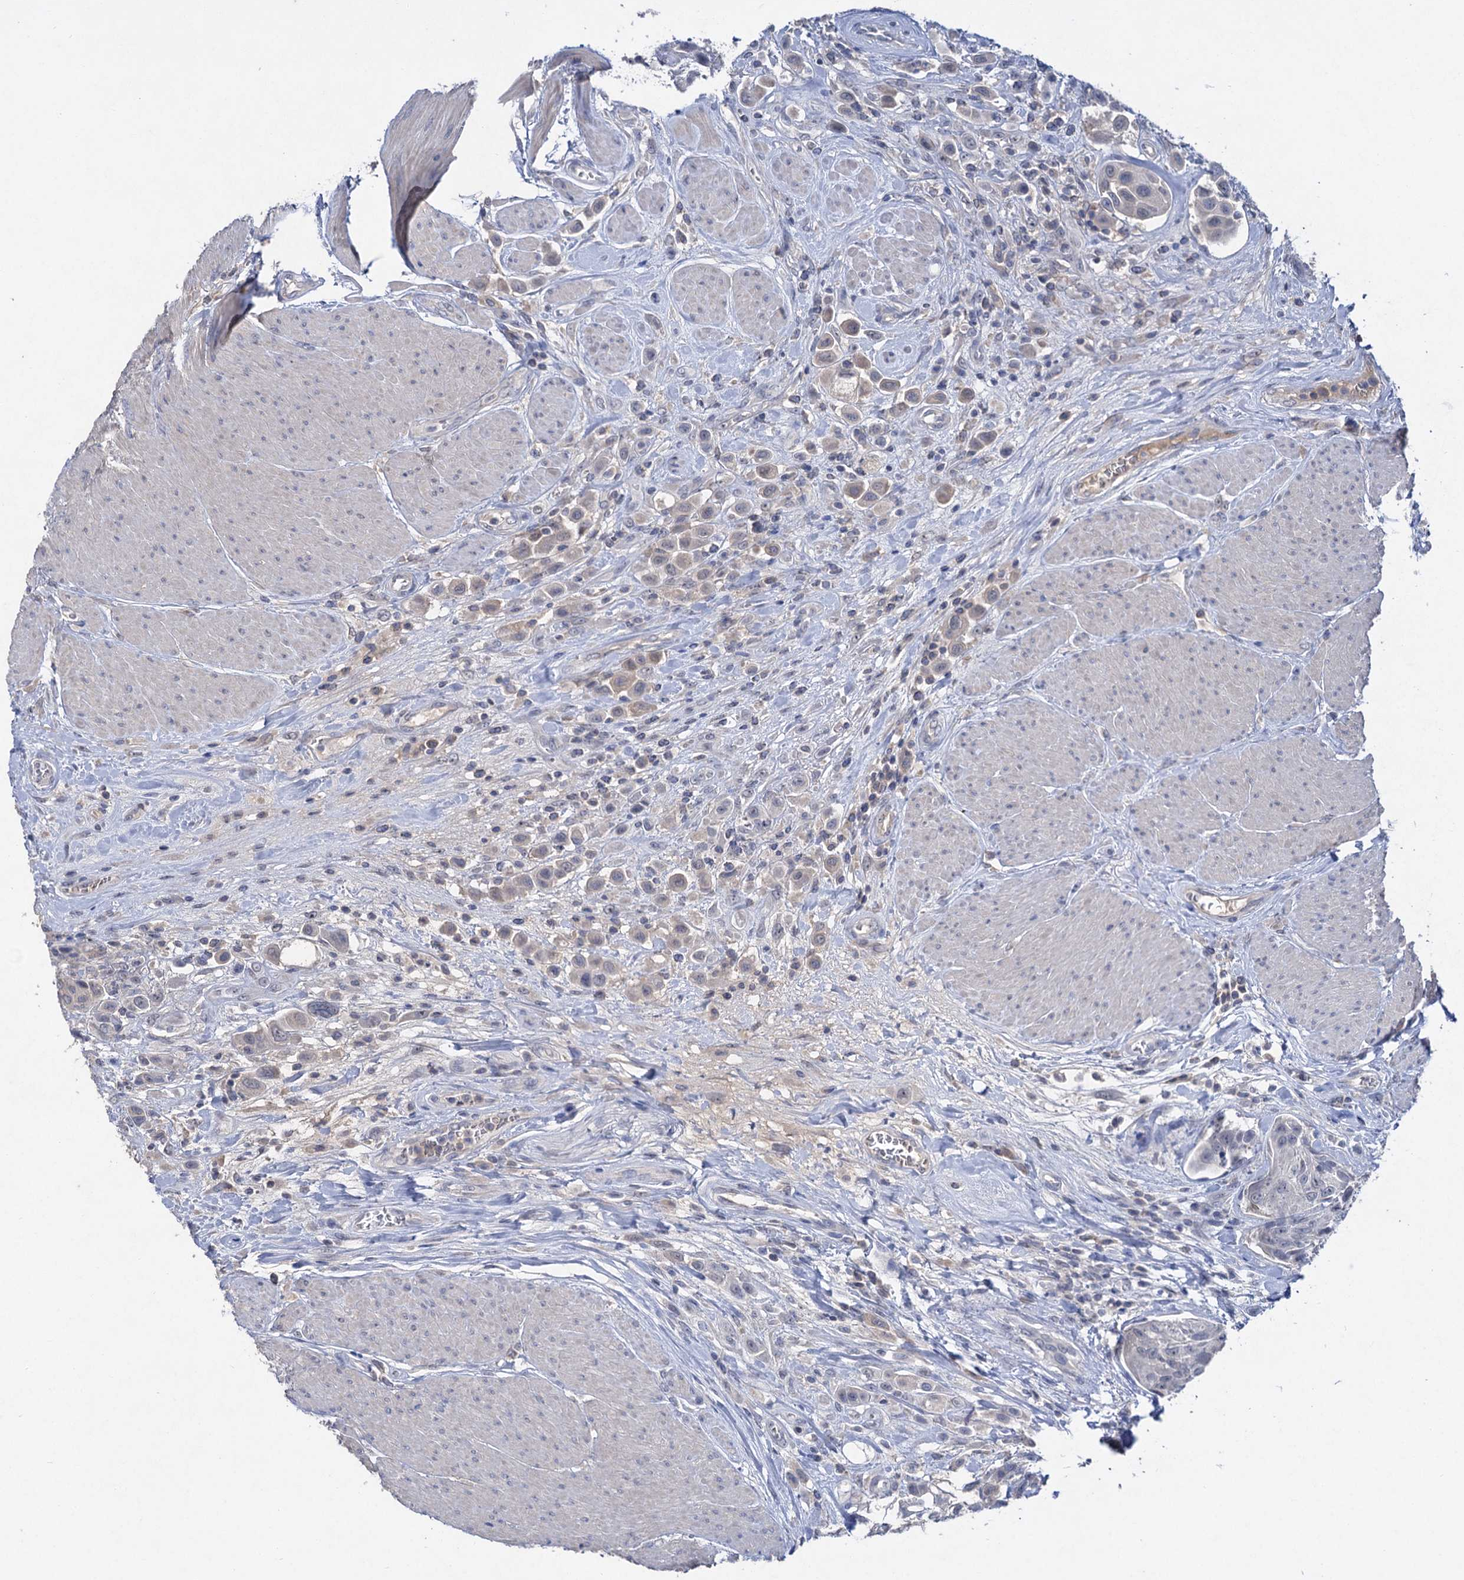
{"staining": {"intensity": "negative", "quantity": "none", "location": "none"}, "tissue": "urothelial cancer", "cell_type": "Tumor cells", "image_type": "cancer", "snomed": [{"axis": "morphology", "description": "Urothelial carcinoma, High grade"}, {"axis": "topography", "description": "Urinary bladder"}], "caption": "Immunohistochemistry (IHC) histopathology image of neoplastic tissue: human high-grade urothelial carcinoma stained with DAB exhibits no significant protein positivity in tumor cells.", "gene": "ATP4A", "patient": {"sex": "male", "age": 50}}